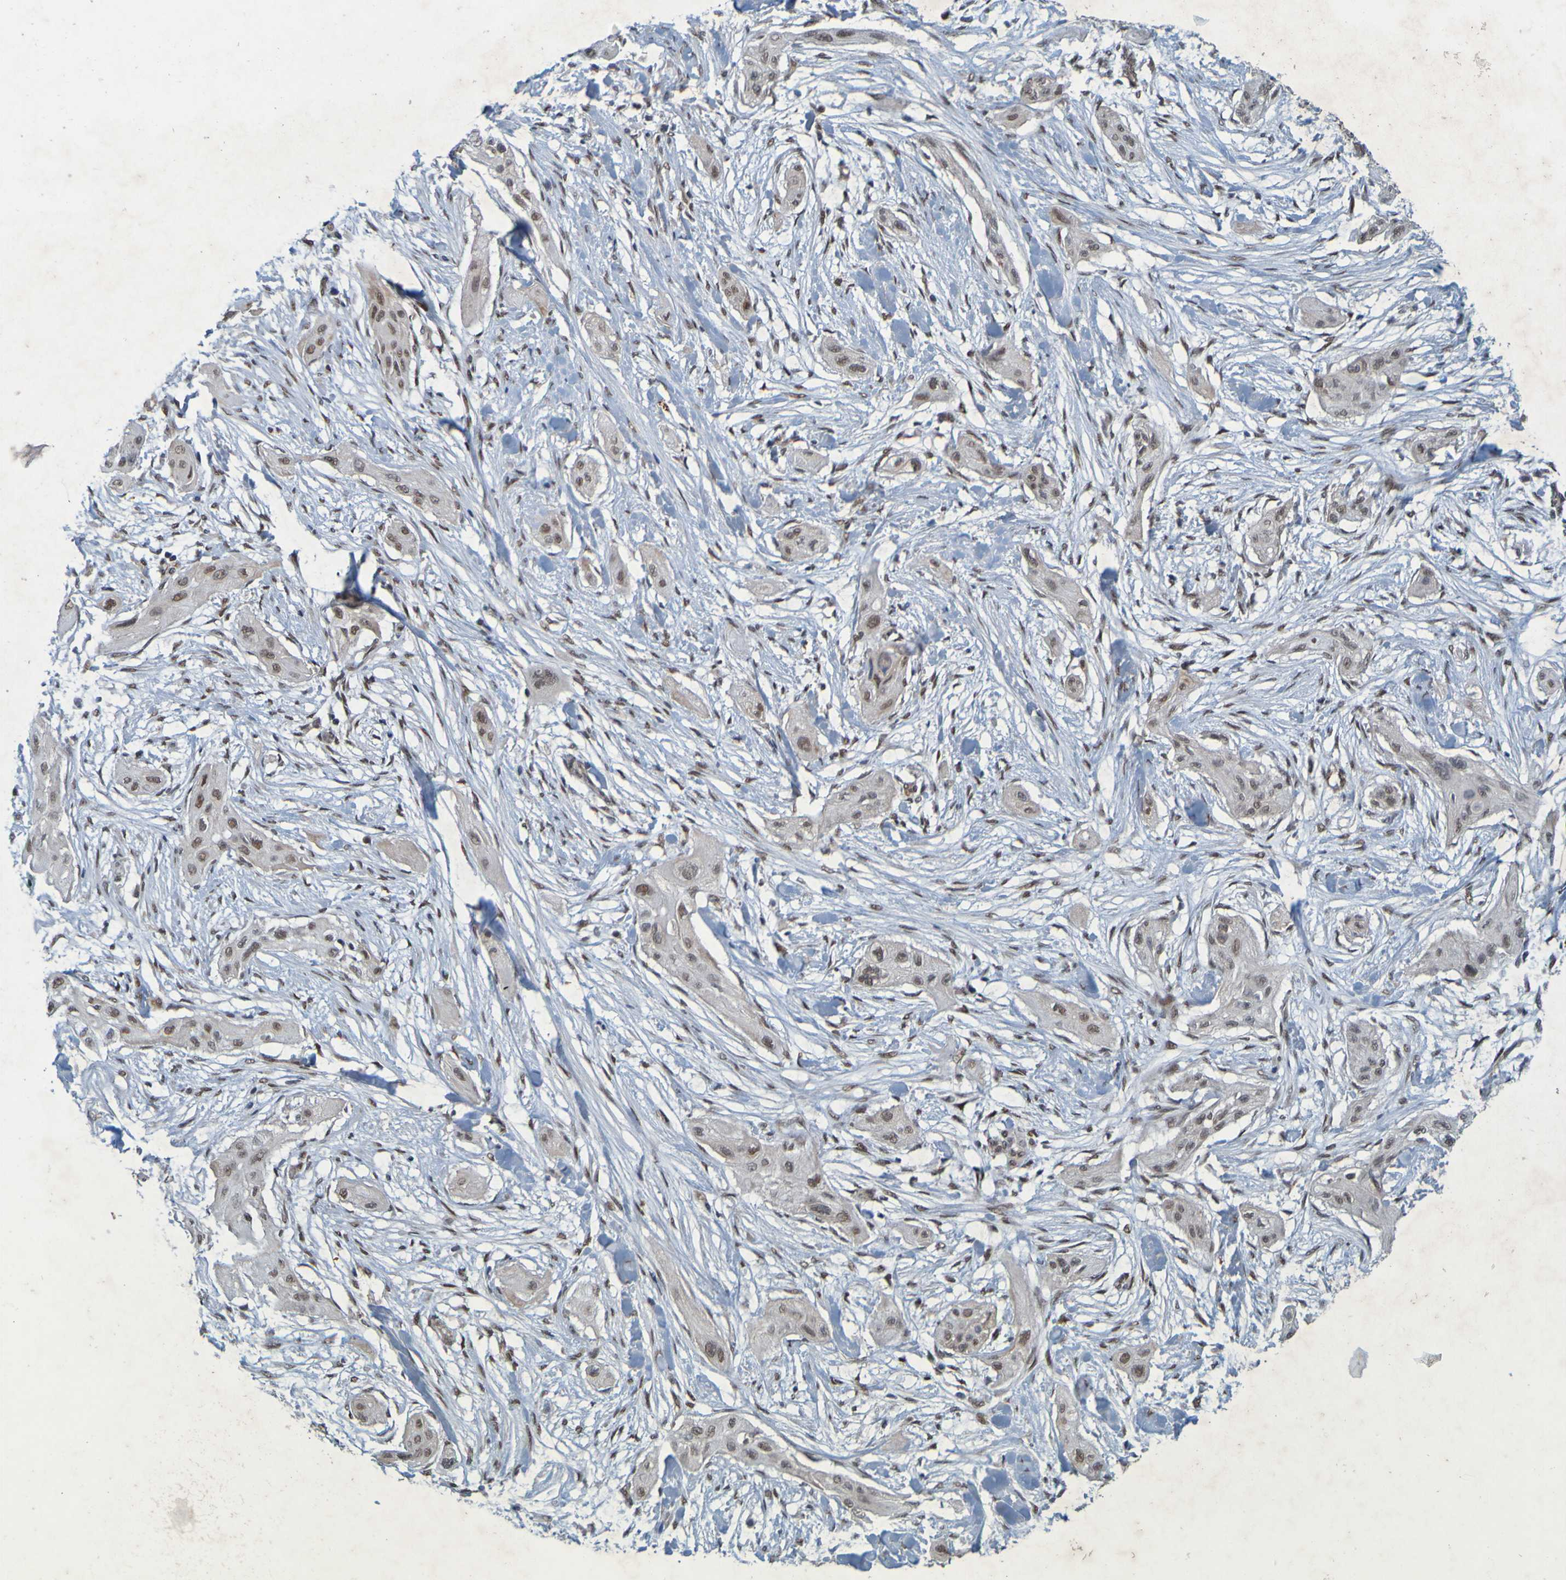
{"staining": {"intensity": "moderate", "quantity": ">75%", "location": "nuclear"}, "tissue": "lung cancer", "cell_type": "Tumor cells", "image_type": "cancer", "snomed": [{"axis": "morphology", "description": "Squamous cell carcinoma, NOS"}, {"axis": "topography", "description": "Lung"}], "caption": "Protein positivity by immunohistochemistry demonstrates moderate nuclear positivity in approximately >75% of tumor cells in lung cancer (squamous cell carcinoma).", "gene": "MCPH1", "patient": {"sex": "female", "age": 47}}